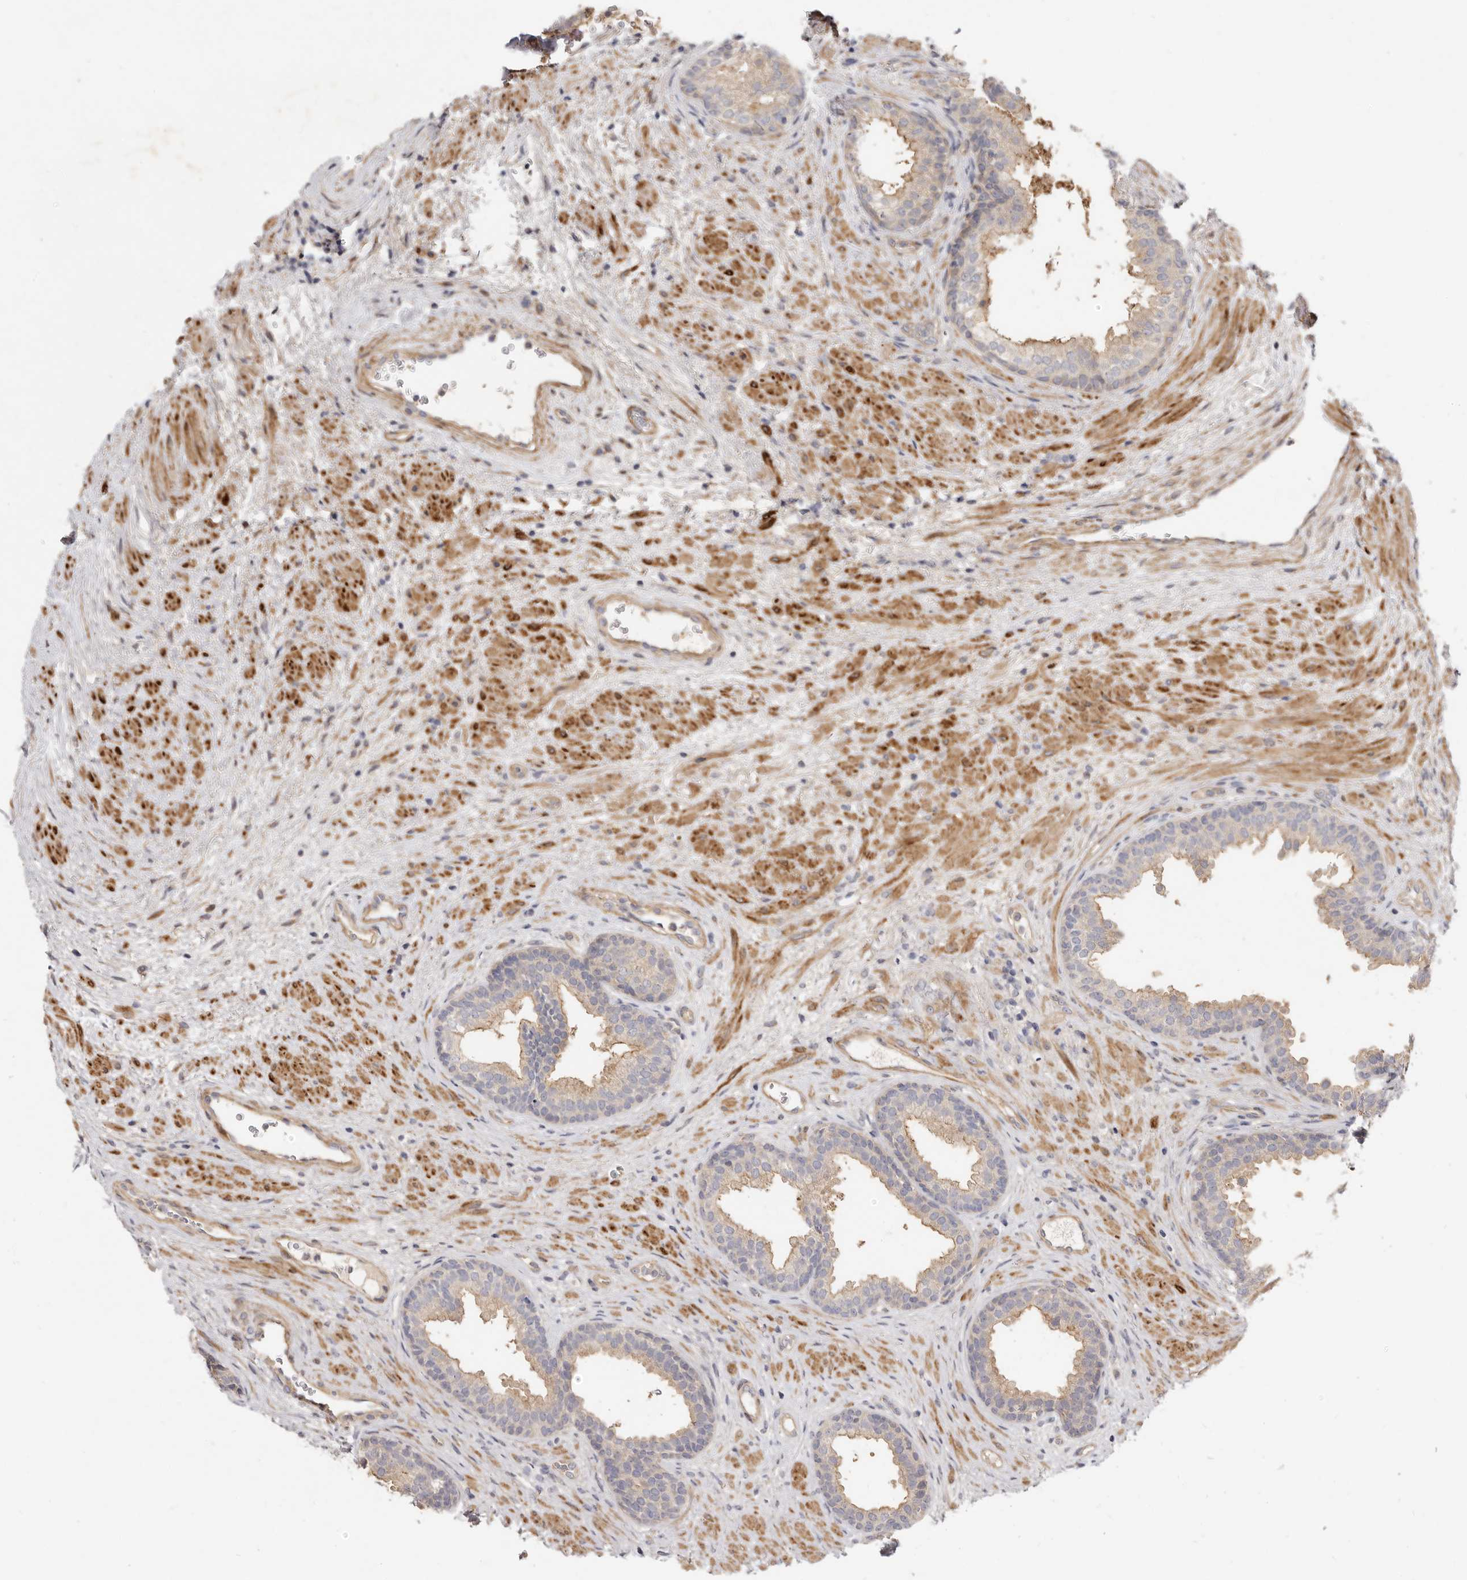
{"staining": {"intensity": "weak", "quantity": "<25%", "location": "cytoplasmic/membranous"}, "tissue": "prostate", "cell_type": "Glandular cells", "image_type": "normal", "snomed": [{"axis": "morphology", "description": "Normal tissue, NOS"}, {"axis": "topography", "description": "Prostate"}], "caption": "High power microscopy photomicrograph of an immunohistochemistry (IHC) histopathology image of benign prostate, revealing no significant positivity in glandular cells.", "gene": "ADAMTS9", "patient": {"sex": "male", "age": 76}}